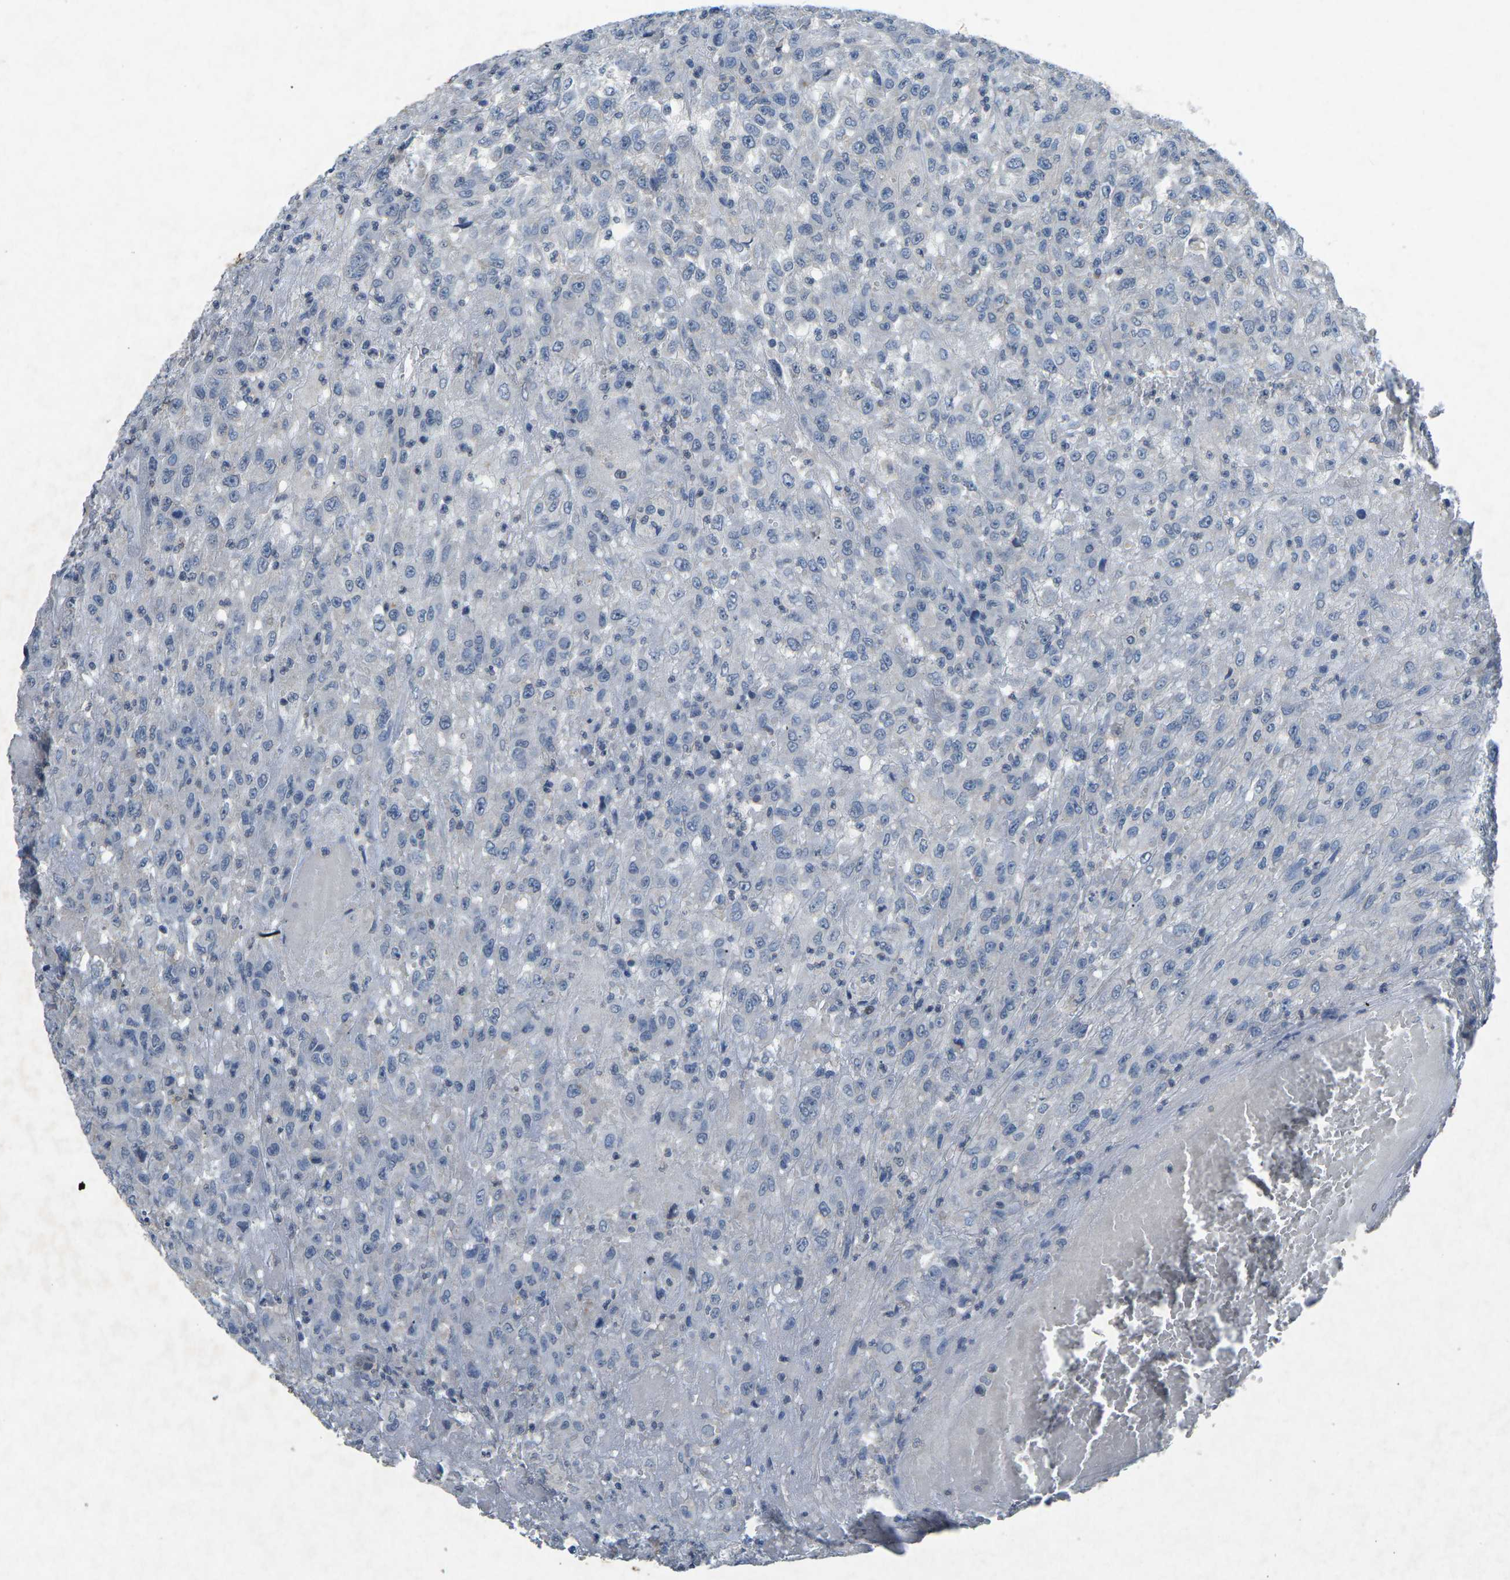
{"staining": {"intensity": "negative", "quantity": "none", "location": "none"}, "tissue": "urothelial cancer", "cell_type": "Tumor cells", "image_type": "cancer", "snomed": [{"axis": "morphology", "description": "Urothelial carcinoma, High grade"}, {"axis": "topography", "description": "Urinary bladder"}], "caption": "This is a histopathology image of immunohistochemistry staining of high-grade urothelial carcinoma, which shows no staining in tumor cells.", "gene": "PLG", "patient": {"sex": "male", "age": 46}}